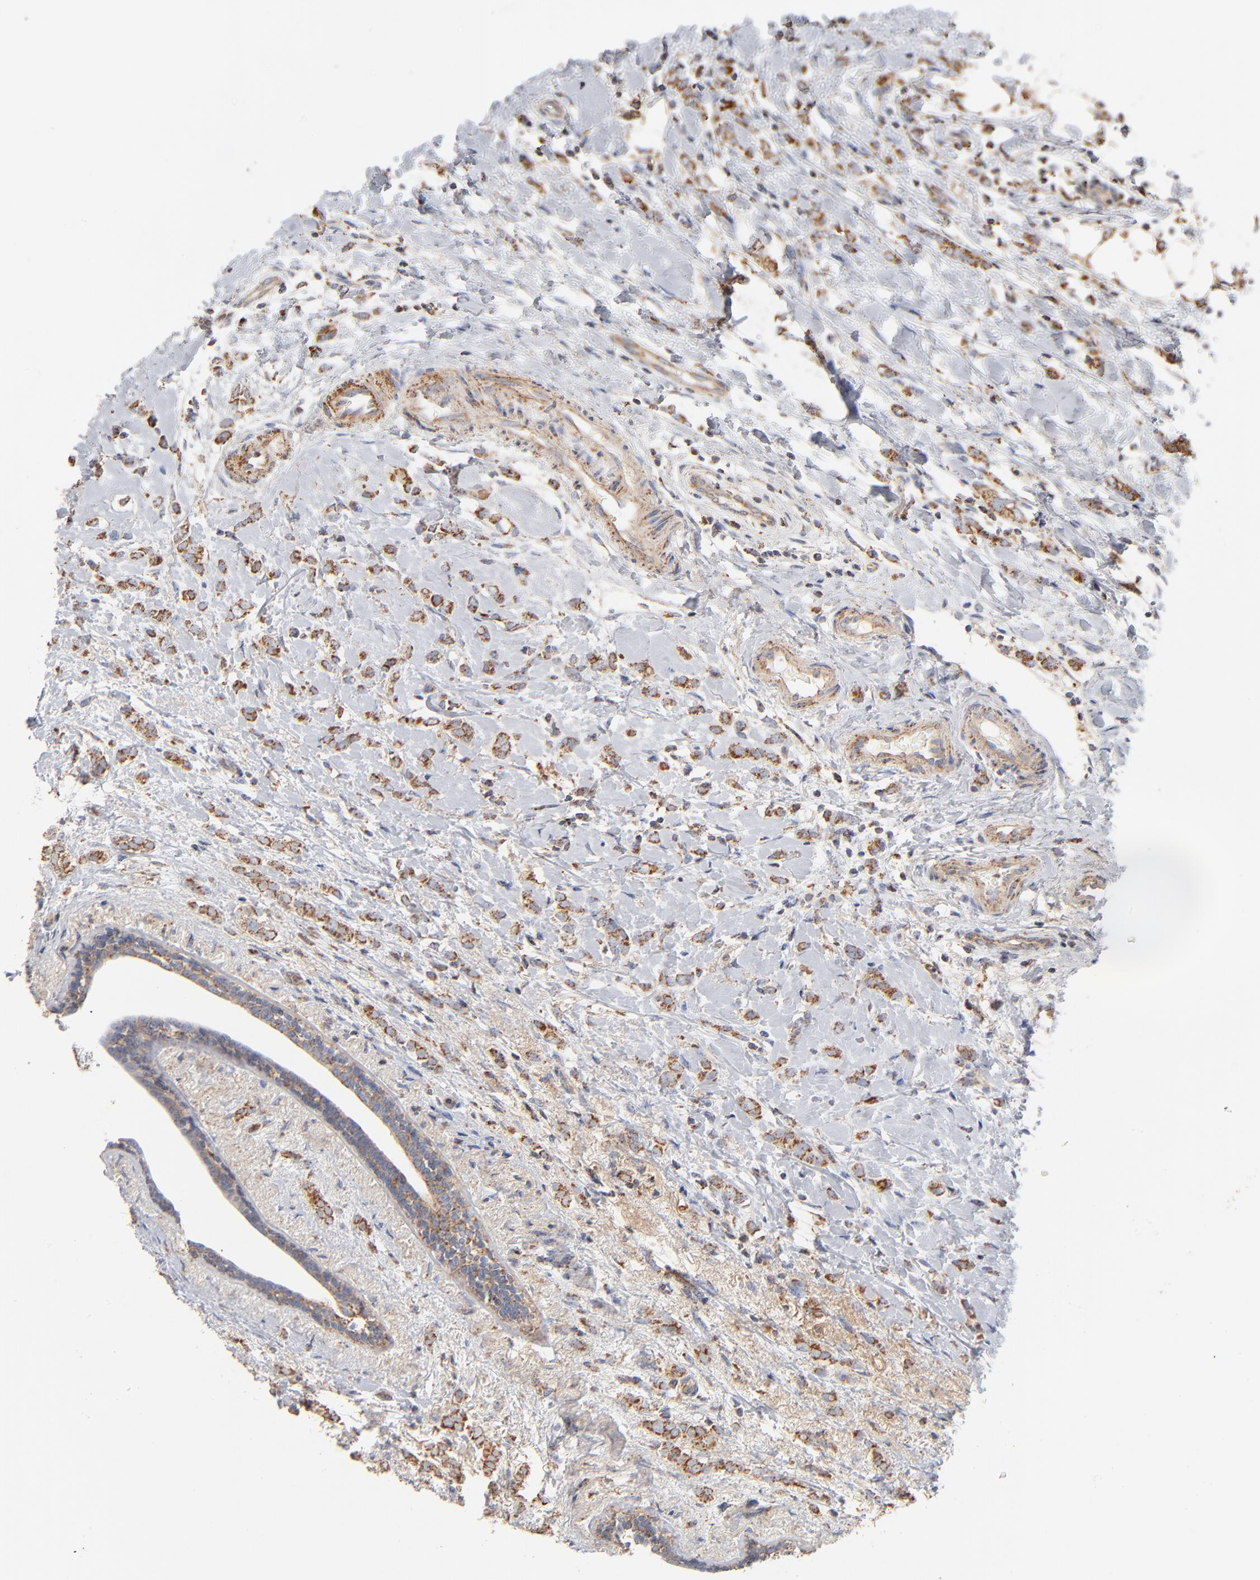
{"staining": {"intensity": "strong", "quantity": ">75%", "location": "cytoplasmic/membranous"}, "tissue": "breast cancer", "cell_type": "Tumor cells", "image_type": "cancer", "snomed": [{"axis": "morphology", "description": "Normal tissue, NOS"}, {"axis": "morphology", "description": "Lobular carcinoma"}, {"axis": "topography", "description": "Breast"}], "caption": "An IHC image of tumor tissue is shown. Protein staining in brown shows strong cytoplasmic/membranous positivity in breast cancer (lobular carcinoma) within tumor cells. The staining was performed using DAB (3,3'-diaminobenzidine) to visualize the protein expression in brown, while the nuclei were stained in blue with hematoxylin (Magnification: 20x).", "gene": "UQCRC1", "patient": {"sex": "female", "age": 47}}